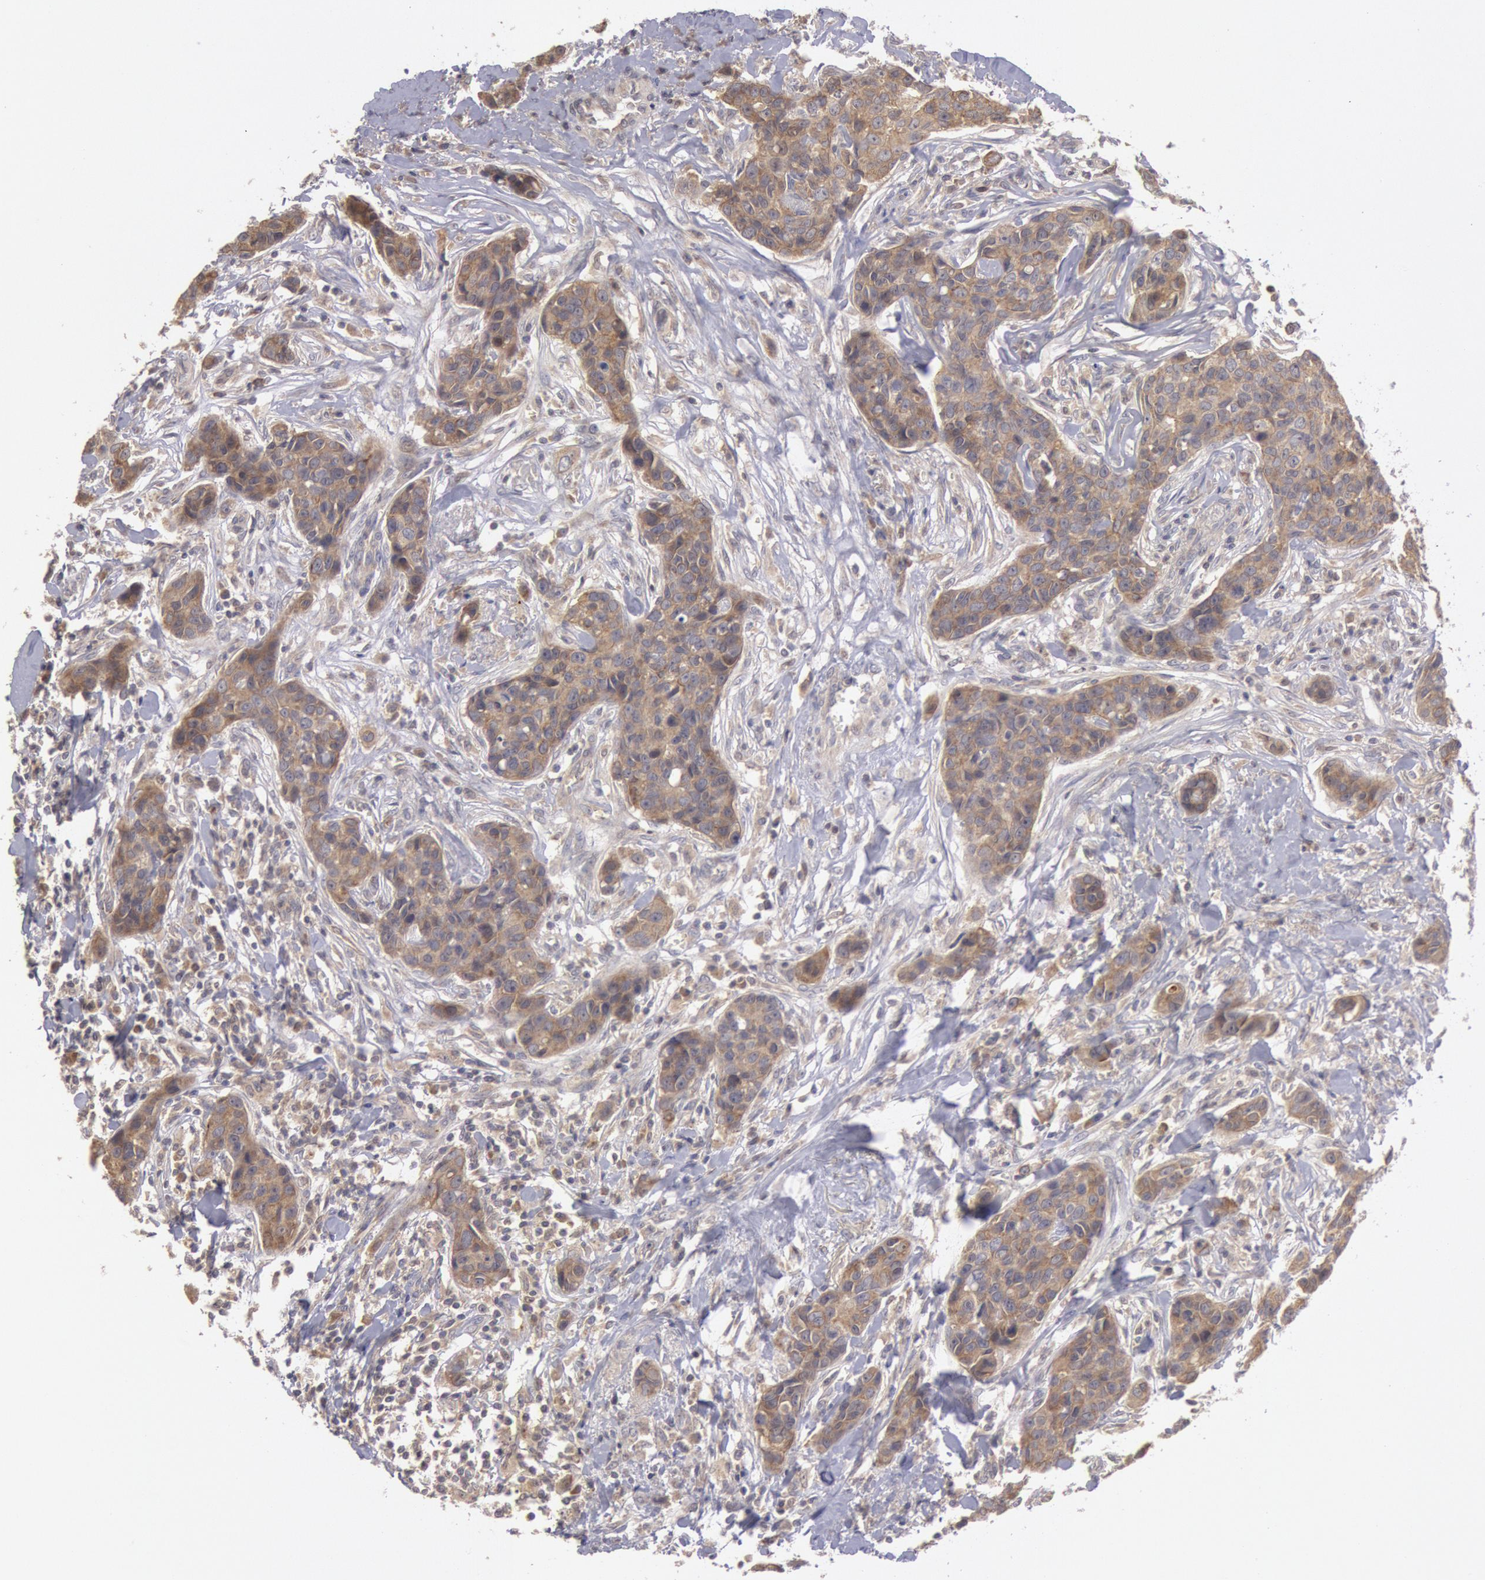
{"staining": {"intensity": "moderate", "quantity": ">75%", "location": "cytoplasmic/membranous"}, "tissue": "breast cancer", "cell_type": "Tumor cells", "image_type": "cancer", "snomed": [{"axis": "morphology", "description": "Duct carcinoma"}, {"axis": "topography", "description": "Breast"}], "caption": "DAB immunohistochemical staining of human breast intraductal carcinoma reveals moderate cytoplasmic/membranous protein positivity in approximately >75% of tumor cells.", "gene": "PLA2G6", "patient": {"sex": "female", "age": 91}}